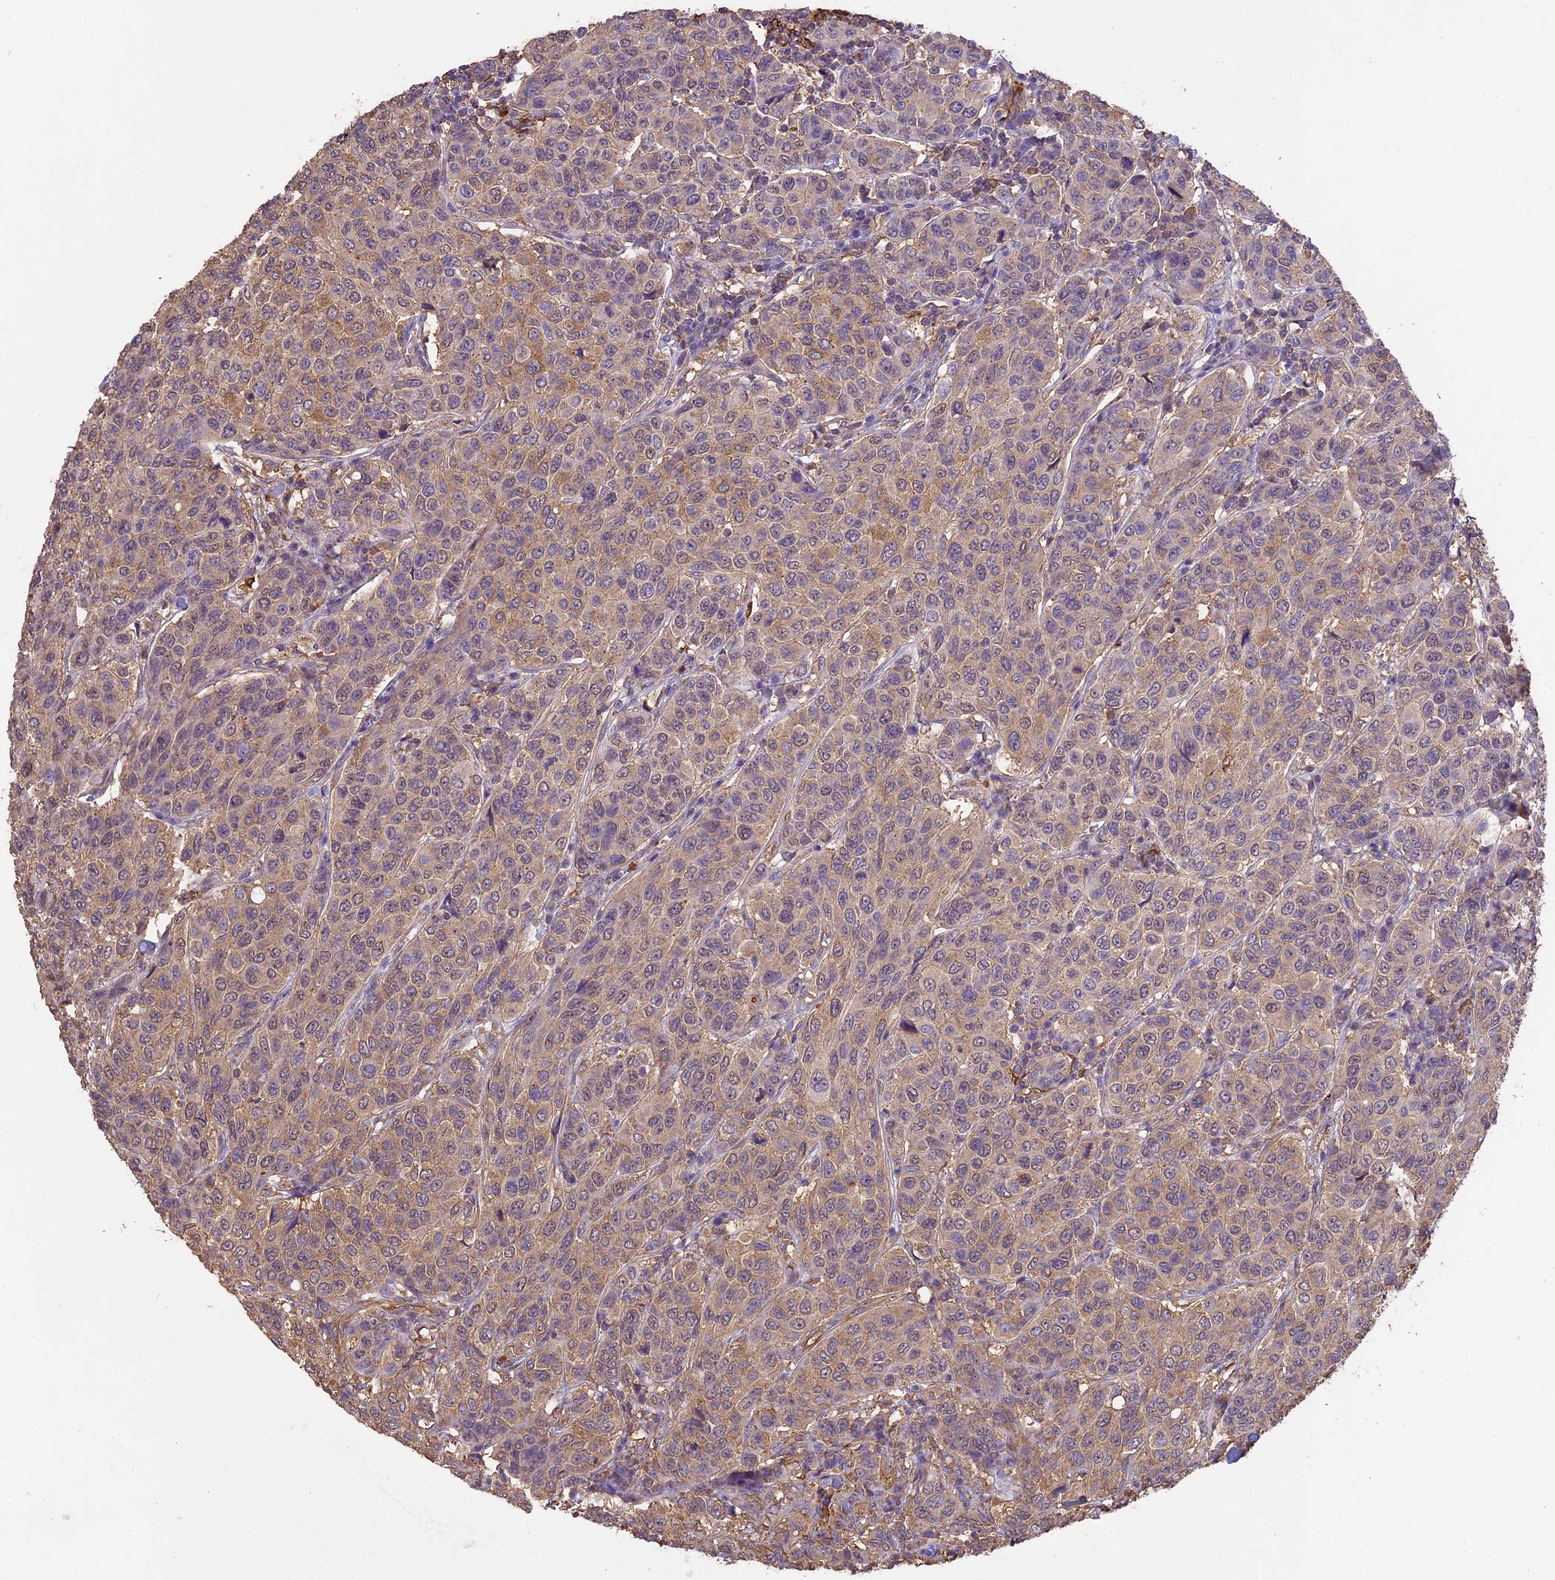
{"staining": {"intensity": "weak", "quantity": "25%-75%", "location": "cytoplasmic/membranous"}, "tissue": "breast cancer", "cell_type": "Tumor cells", "image_type": "cancer", "snomed": [{"axis": "morphology", "description": "Duct carcinoma"}, {"axis": "topography", "description": "Breast"}], "caption": "Tumor cells demonstrate low levels of weak cytoplasmic/membranous positivity in approximately 25%-75% of cells in infiltrating ductal carcinoma (breast).", "gene": "ARHGAP19", "patient": {"sex": "female", "age": 55}}